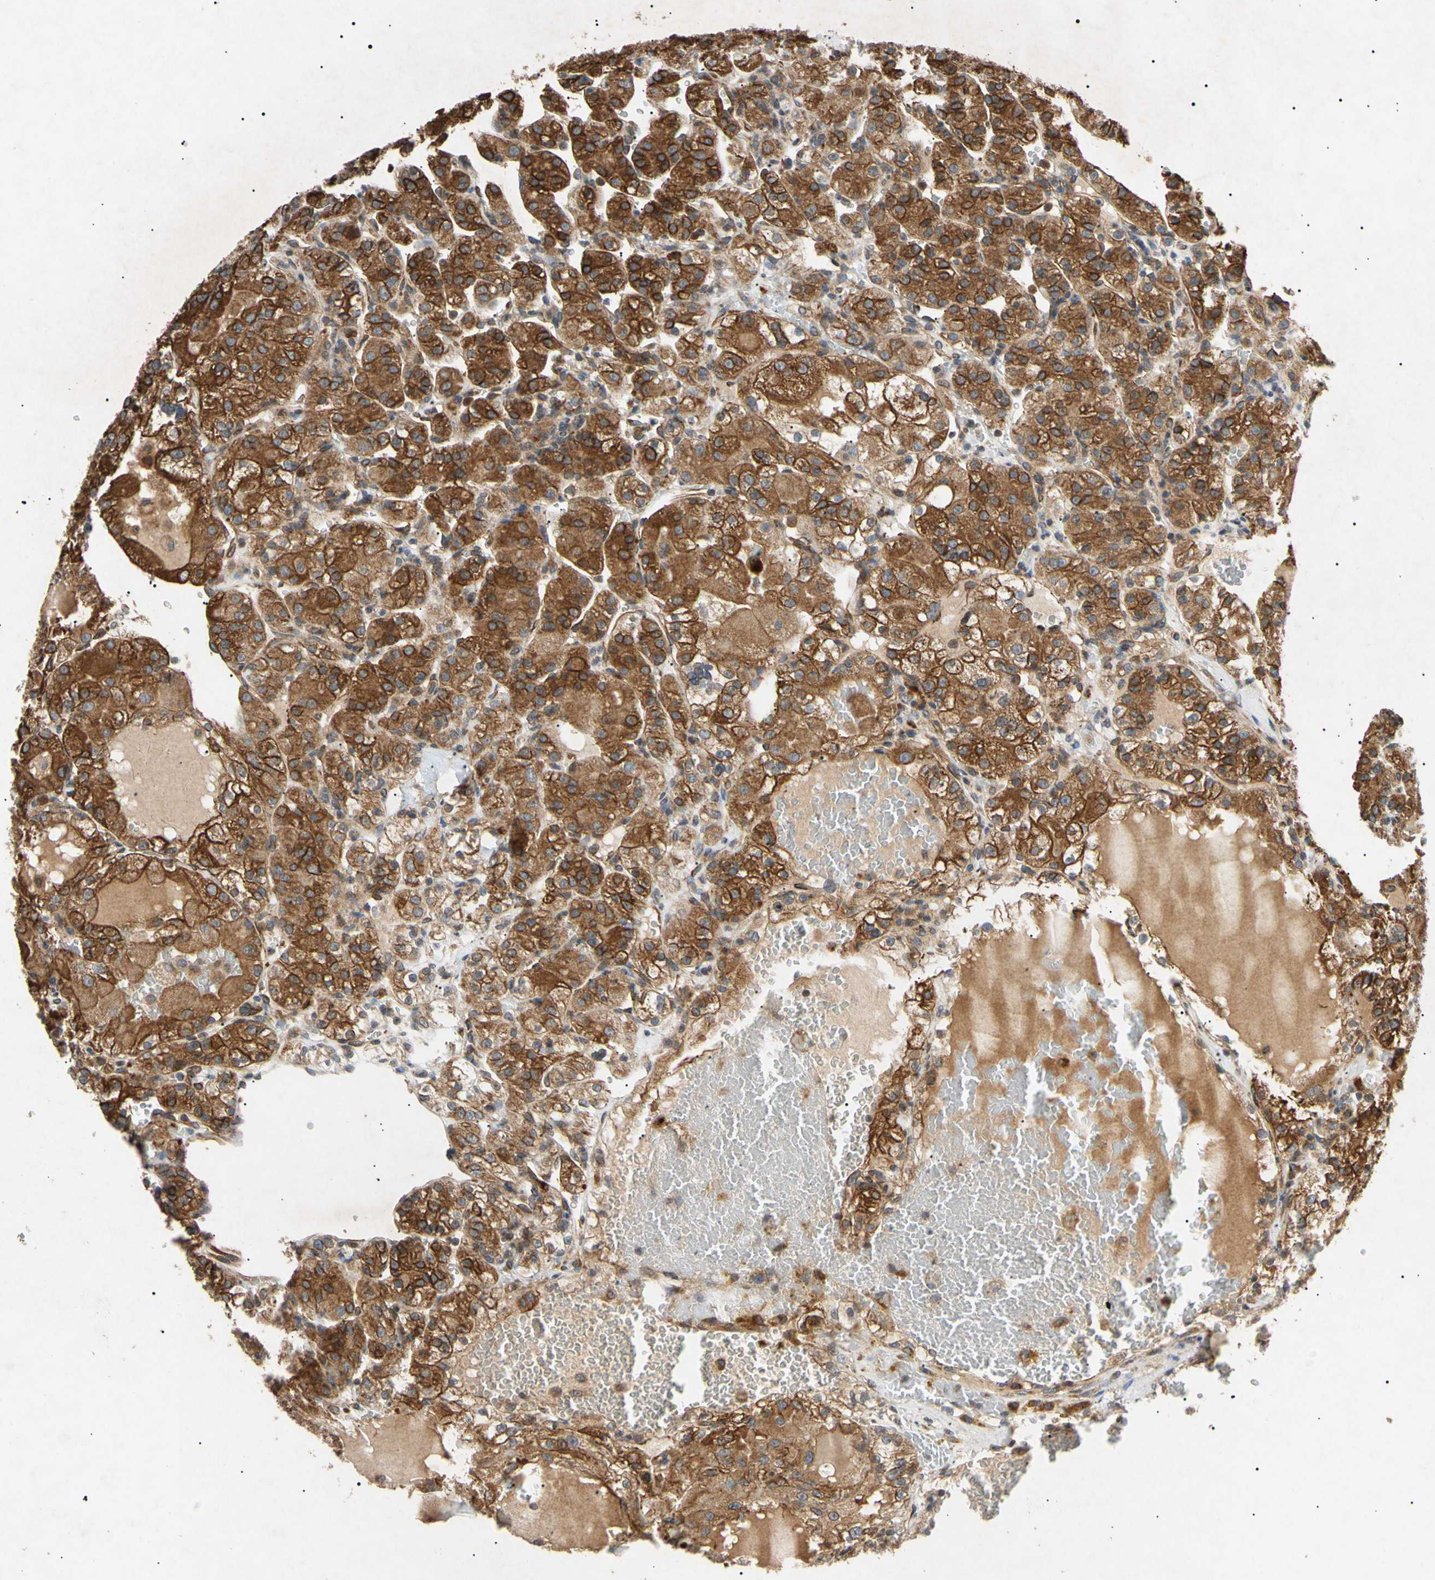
{"staining": {"intensity": "strong", "quantity": ">75%", "location": "cytoplasmic/membranous,nuclear"}, "tissue": "renal cancer", "cell_type": "Tumor cells", "image_type": "cancer", "snomed": [{"axis": "morphology", "description": "Normal tissue, NOS"}, {"axis": "morphology", "description": "Adenocarcinoma, NOS"}, {"axis": "topography", "description": "Kidney"}], "caption": "This image demonstrates immunohistochemistry staining of human adenocarcinoma (renal), with high strong cytoplasmic/membranous and nuclear staining in approximately >75% of tumor cells.", "gene": "TUBB4A", "patient": {"sex": "male", "age": 61}}